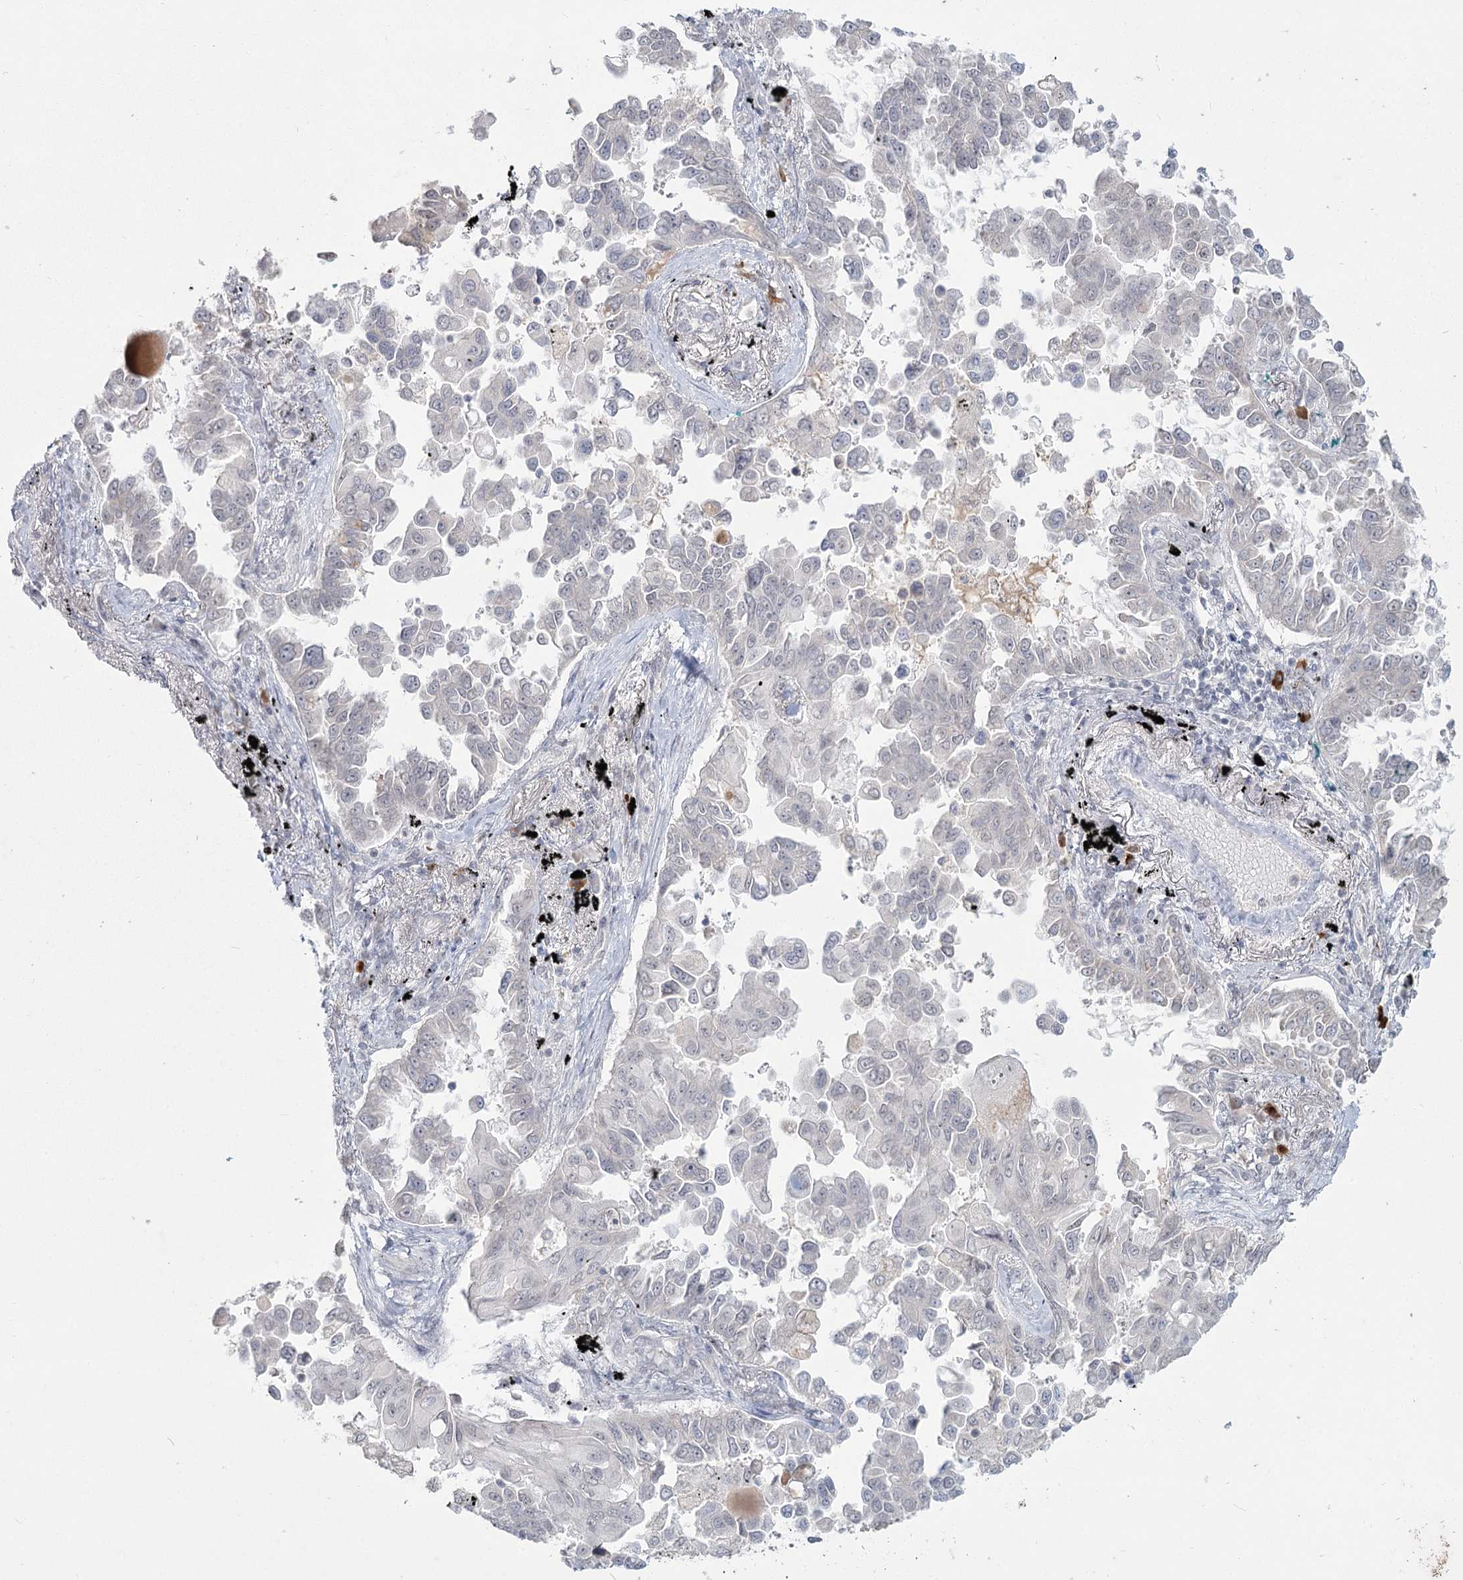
{"staining": {"intensity": "weak", "quantity": "<25%", "location": "nuclear"}, "tissue": "lung cancer", "cell_type": "Tumor cells", "image_type": "cancer", "snomed": [{"axis": "morphology", "description": "Adenocarcinoma, NOS"}, {"axis": "topography", "description": "Lung"}], "caption": "Tumor cells are negative for protein expression in human lung adenocarcinoma.", "gene": "LY6G5C", "patient": {"sex": "female", "age": 67}}